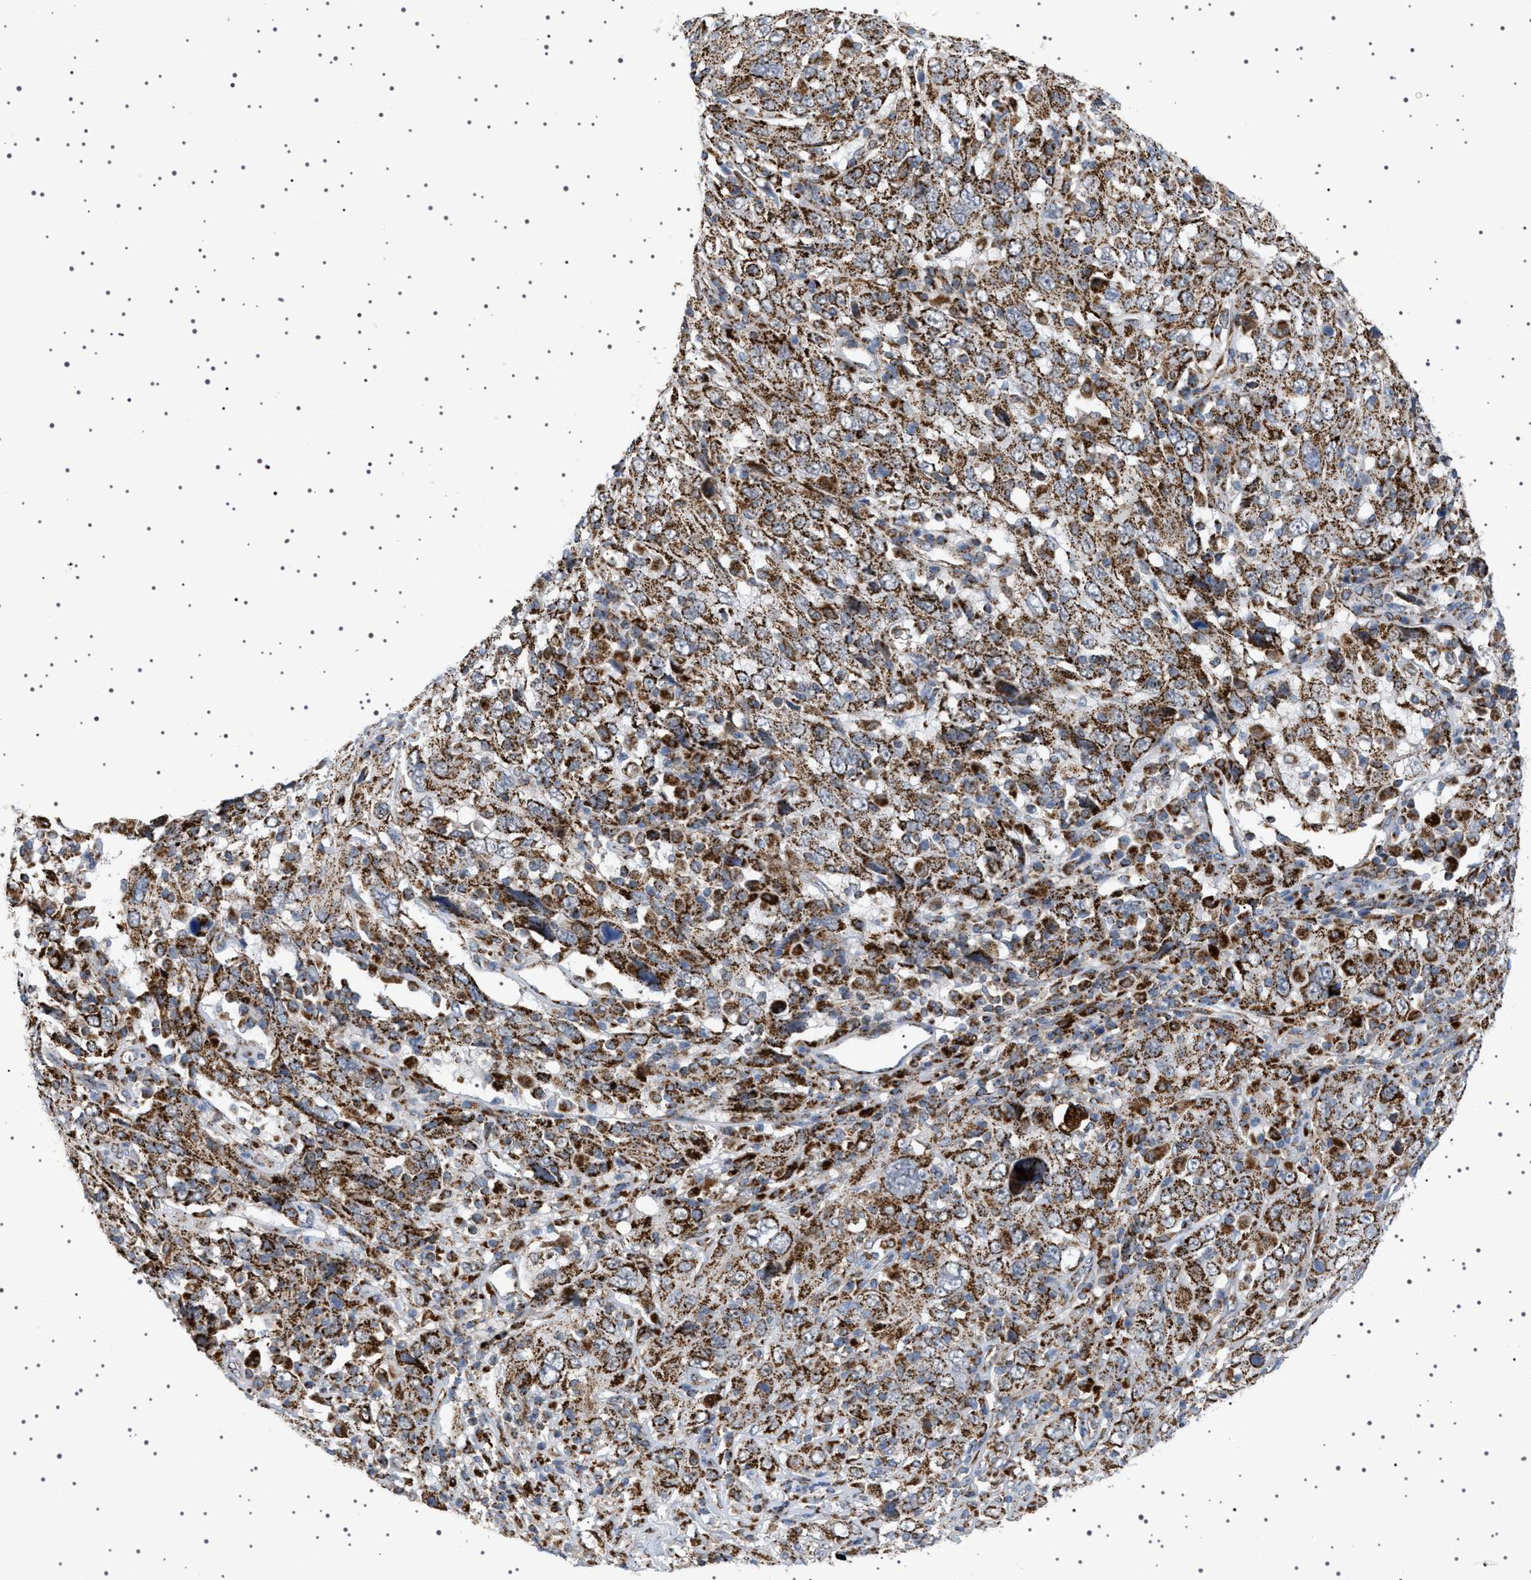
{"staining": {"intensity": "strong", "quantity": ">75%", "location": "cytoplasmic/membranous"}, "tissue": "cervical cancer", "cell_type": "Tumor cells", "image_type": "cancer", "snomed": [{"axis": "morphology", "description": "Squamous cell carcinoma, NOS"}, {"axis": "topography", "description": "Cervix"}], "caption": "Immunohistochemical staining of human cervical cancer (squamous cell carcinoma) demonstrates high levels of strong cytoplasmic/membranous protein staining in approximately >75% of tumor cells.", "gene": "UBXN8", "patient": {"sex": "female", "age": 46}}